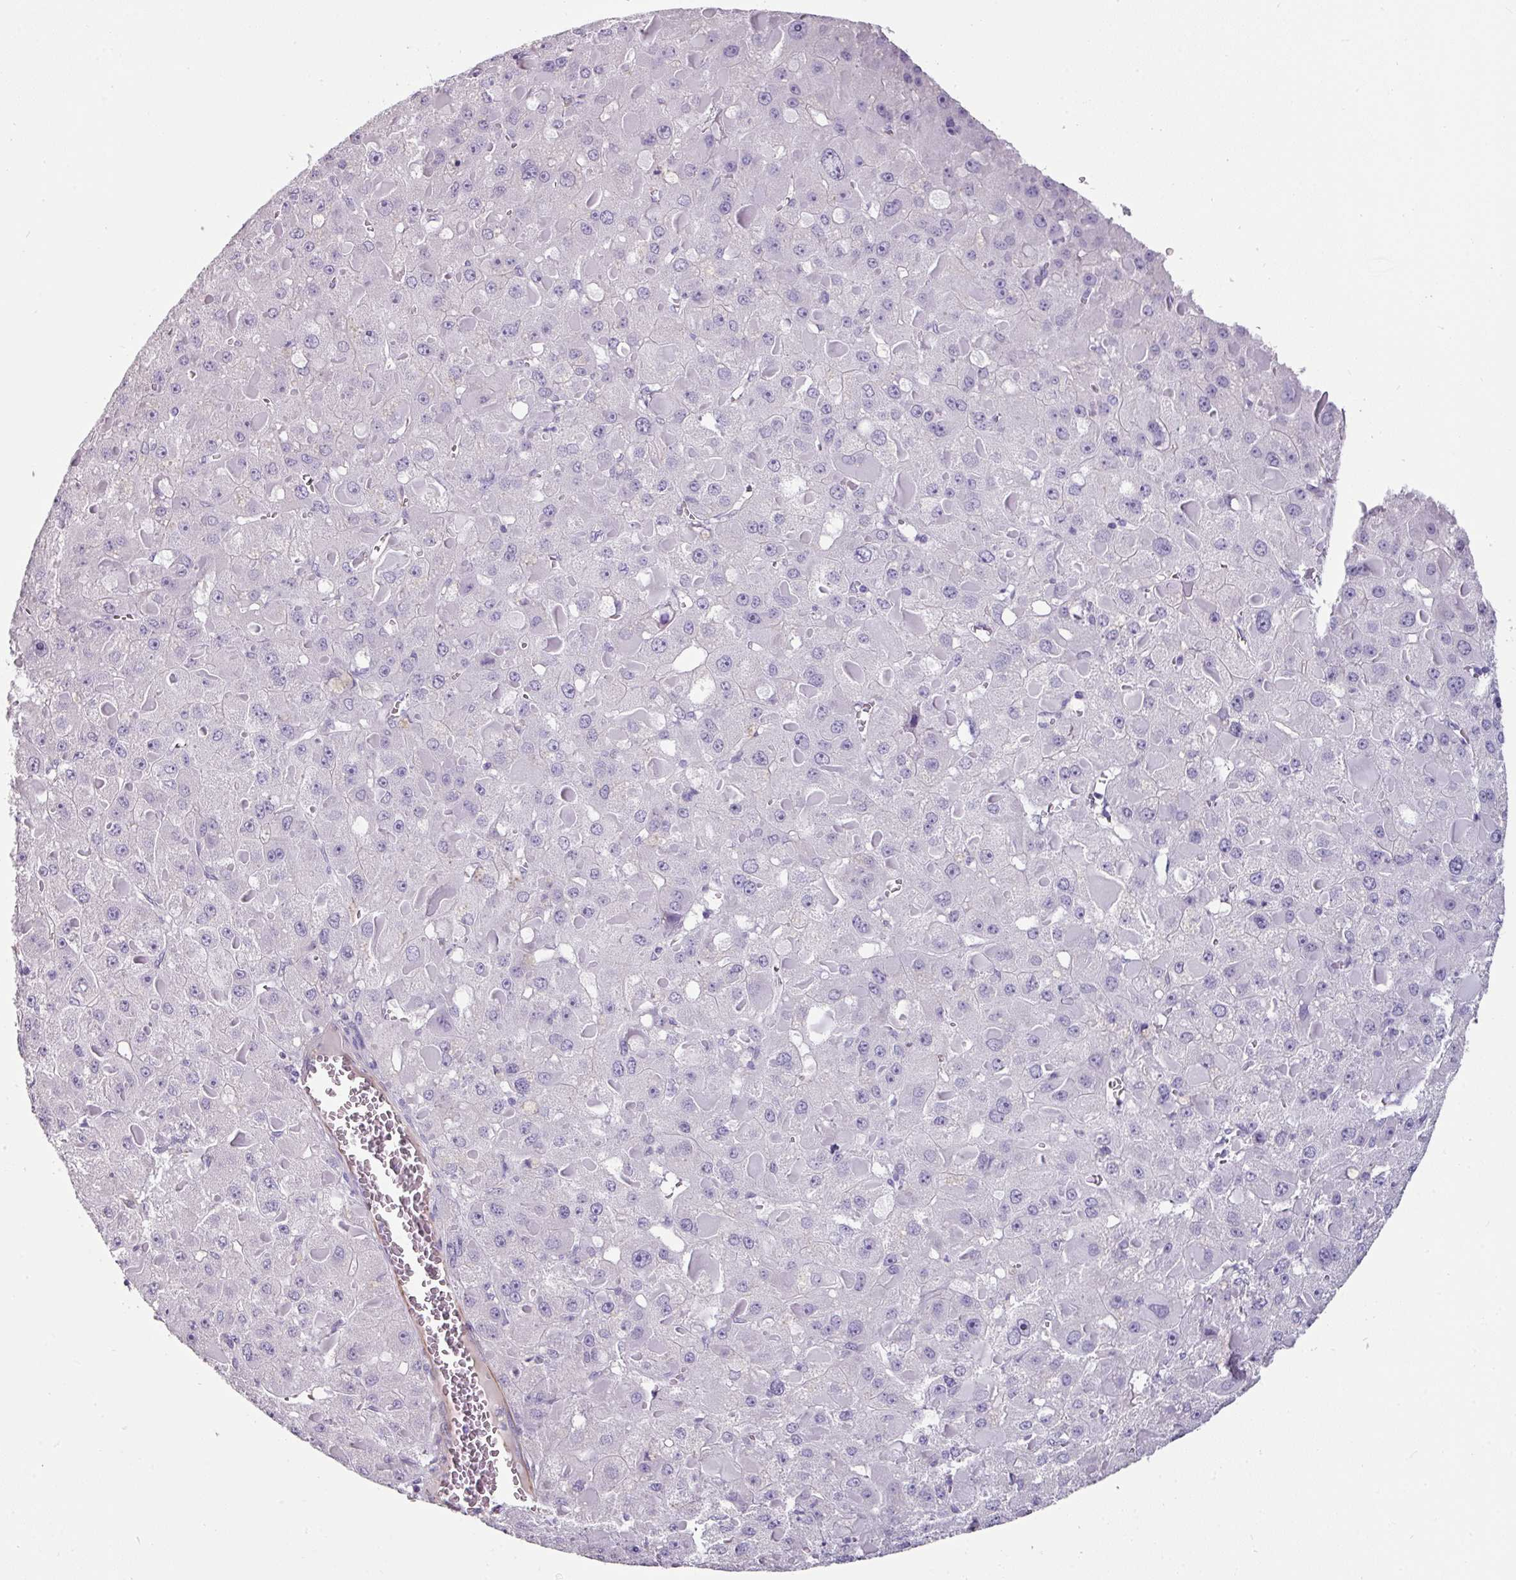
{"staining": {"intensity": "negative", "quantity": "none", "location": "none"}, "tissue": "liver cancer", "cell_type": "Tumor cells", "image_type": "cancer", "snomed": [{"axis": "morphology", "description": "Carcinoma, Hepatocellular, NOS"}, {"axis": "topography", "description": "Liver"}], "caption": "This is a micrograph of immunohistochemistry staining of liver cancer (hepatocellular carcinoma), which shows no staining in tumor cells.", "gene": "EYA3", "patient": {"sex": "female", "age": 73}}